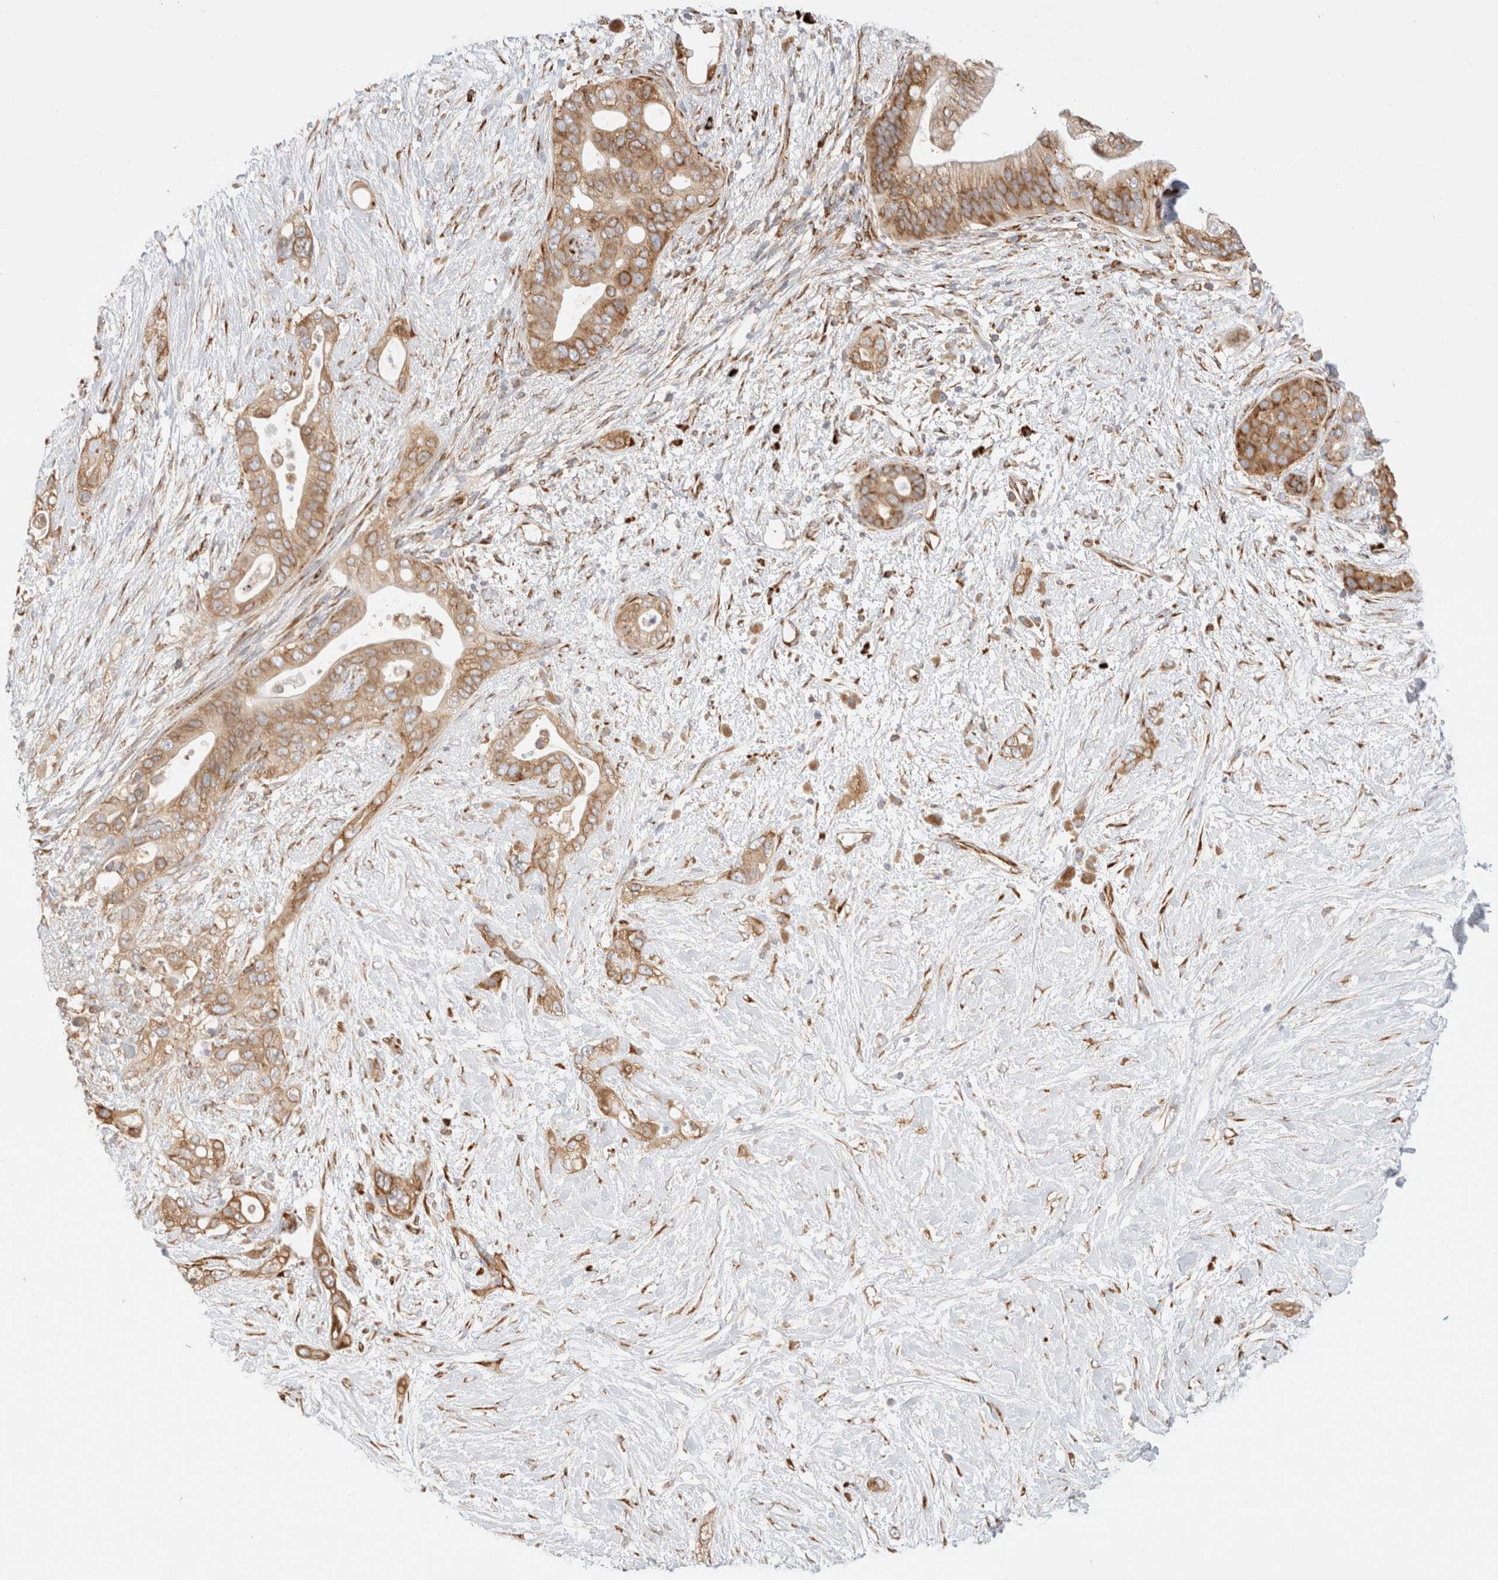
{"staining": {"intensity": "moderate", "quantity": ">75%", "location": "cytoplasmic/membranous"}, "tissue": "pancreatic cancer", "cell_type": "Tumor cells", "image_type": "cancer", "snomed": [{"axis": "morphology", "description": "Adenocarcinoma, NOS"}, {"axis": "topography", "description": "Pancreas"}], "caption": "Adenocarcinoma (pancreatic) was stained to show a protein in brown. There is medium levels of moderate cytoplasmic/membranous positivity in approximately >75% of tumor cells.", "gene": "ZC2HC1A", "patient": {"sex": "male", "age": 53}}